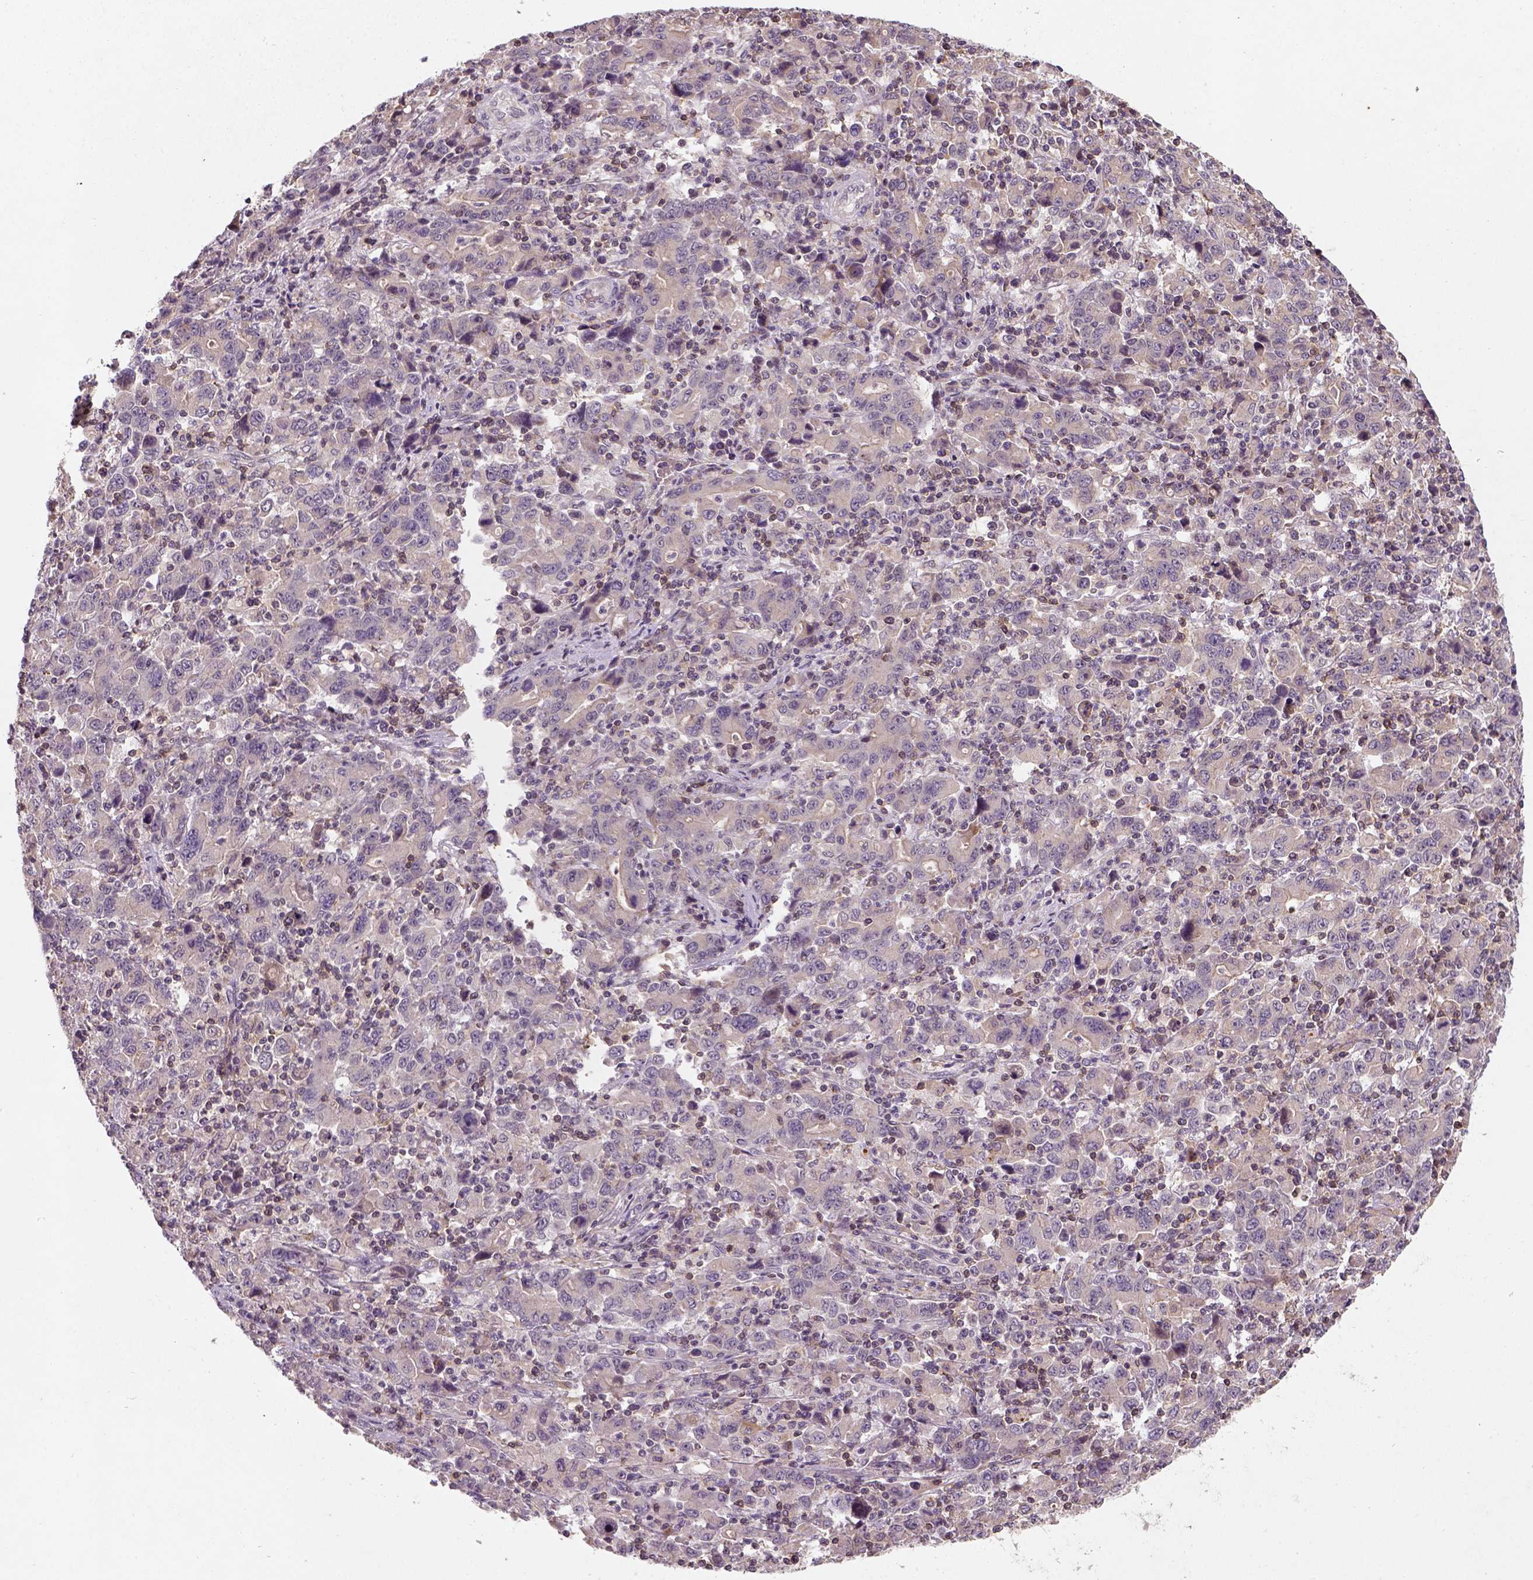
{"staining": {"intensity": "weak", "quantity": "25%-75%", "location": "cytoplasmic/membranous"}, "tissue": "stomach cancer", "cell_type": "Tumor cells", "image_type": "cancer", "snomed": [{"axis": "morphology", "description": "Adenocarcinoma, NOS"}, {"axis": "topography", "description": "Stomach, upper"}], "caption": "Adenocarcinoma (stomach) tissue exhibits weak cytoplasmic/membranous expression in about 25%-75% of tumor cells", "gene": "CAMKK1", "patient": {"sex": "male", "age": 69}}